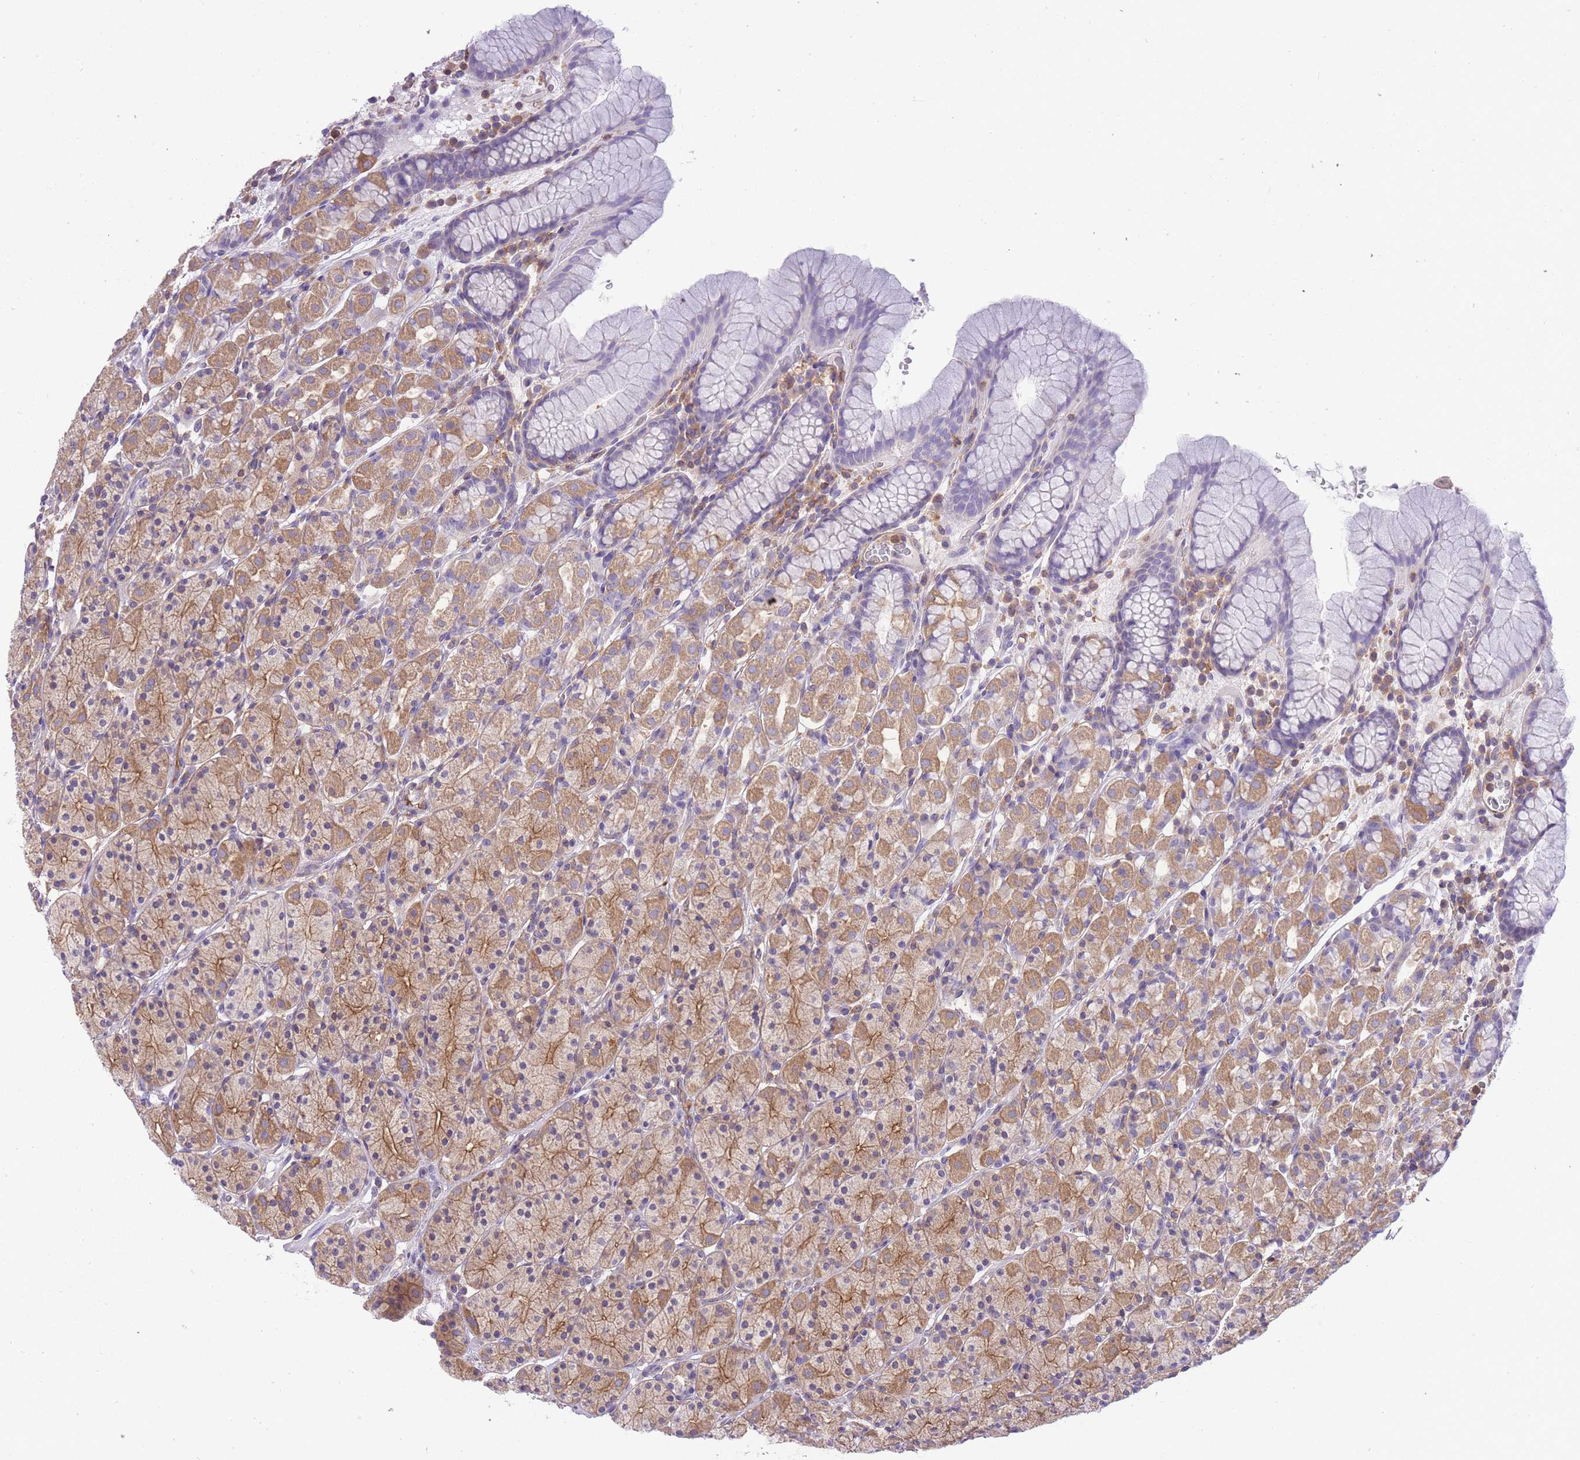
{"staining": {"intensity": "moderate", "quantity": "25%-75%", "location": "cytoplasmic/membranous"}, "tissue": "stomach", "cell_type": "Glandular cells", "image_type": "normal", "snomed": [{"axis": "morphology", "description": "Normal tissue, NOS"}, {"axis": "topography", "description": "Stomach, upper"}, {"axis": "topography", "description": "Stomach"}], "caption": "Glandular cells demonstrate medium levels of moderate cytoplasmic/membranous staining in about 25%-75% of cells in unremarkable human stomach. (IHC, brightfield microscopy, high magnification).", "gene": "PRKAR1A", "patient": {"sex": "male", "age": 62}}